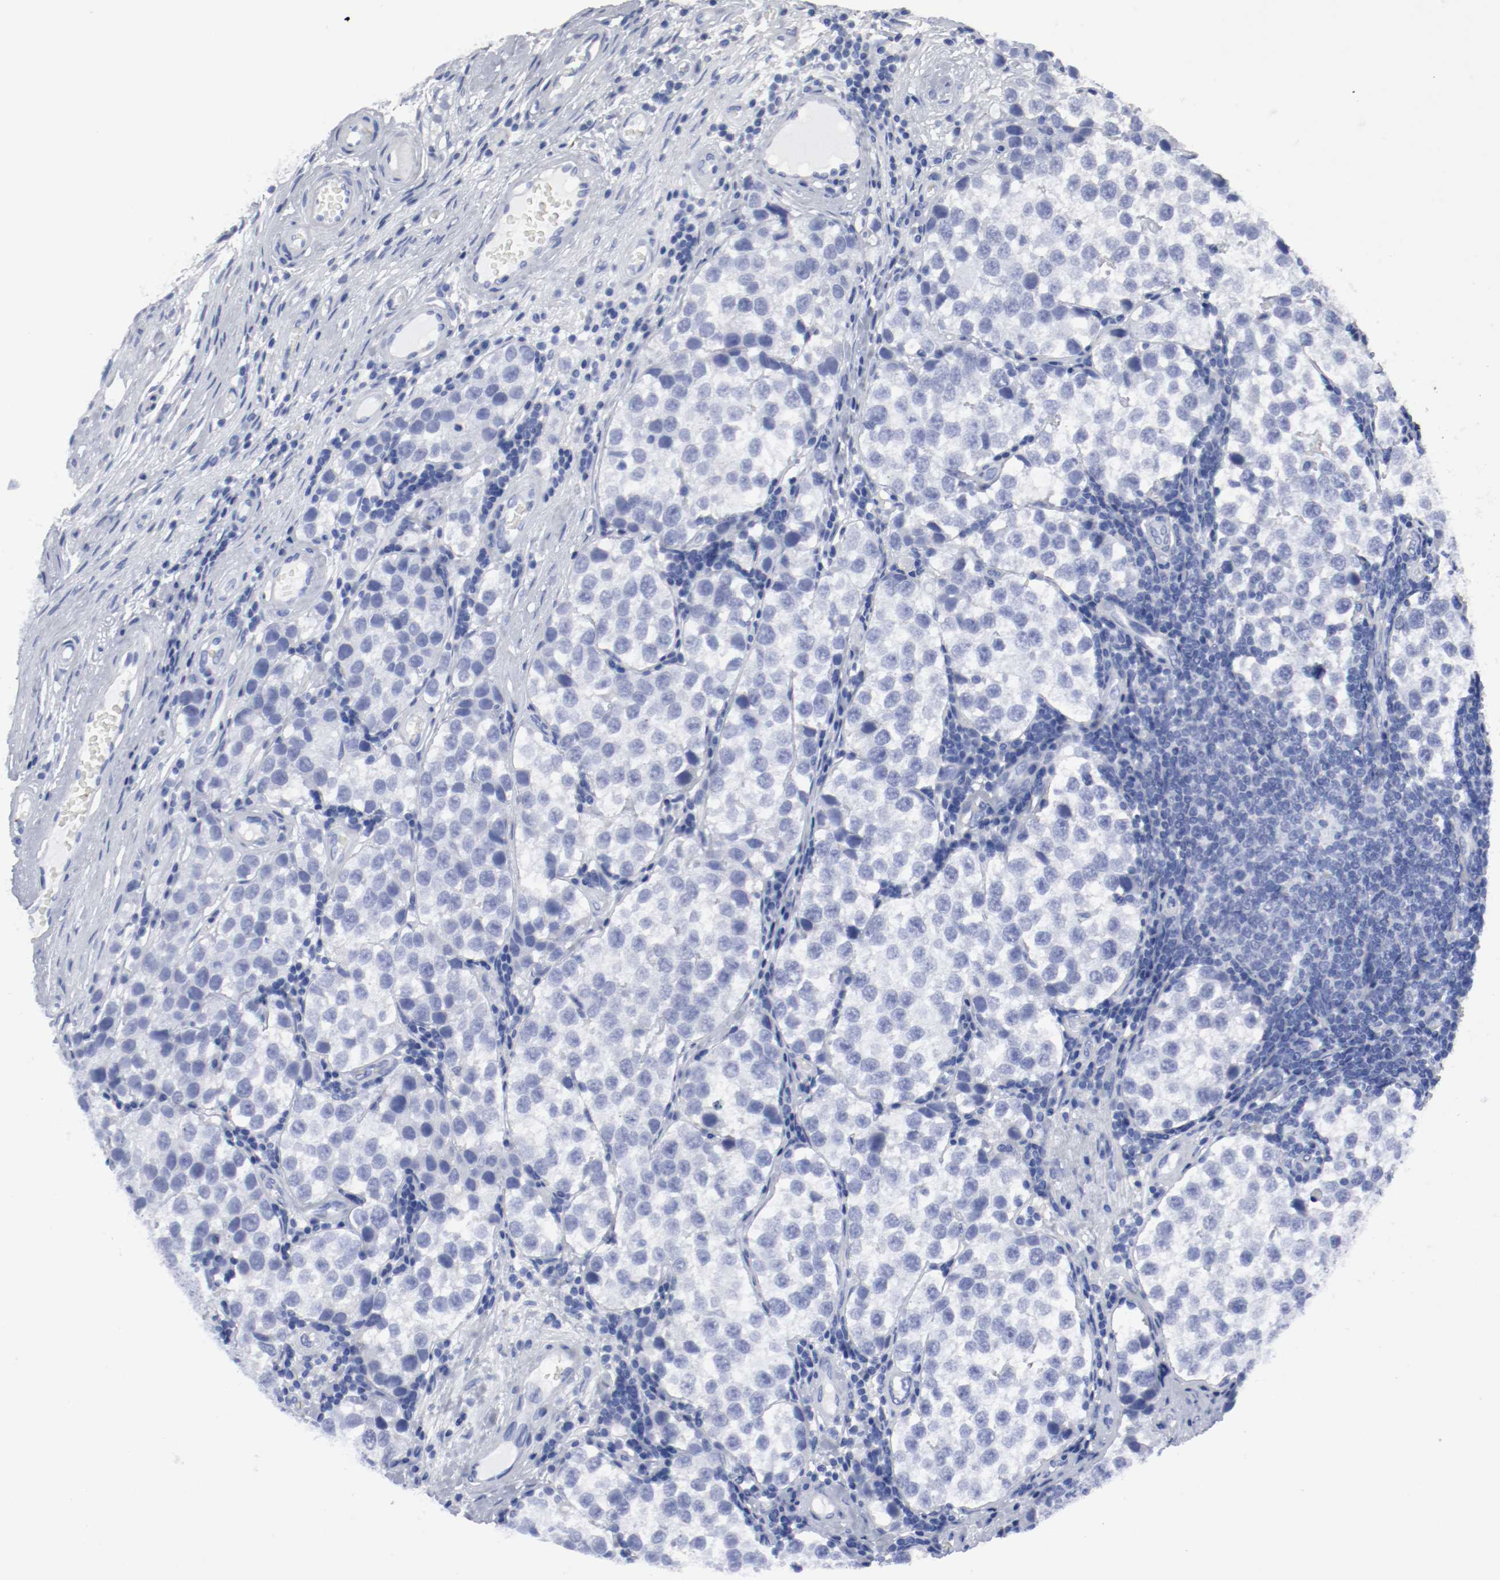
{"staining": {"intensity": "negative", "quantity": "none", "location": "none"}, "tissue": "testis cancer", "cell_type": "Tumor cells", "image_type": "cancer", "snomed": [{"axis": "morphology", "description": "Seminoma, NOS"}, {"axis": "topography", "description": "Testis"}], "caption": "Testis cancer (seminoma) was stained to show a protein in brown. There is no significant expression in tumor cells.", "gene": "TSPAN6", "patient": {"sex": "male", "age": 39}}